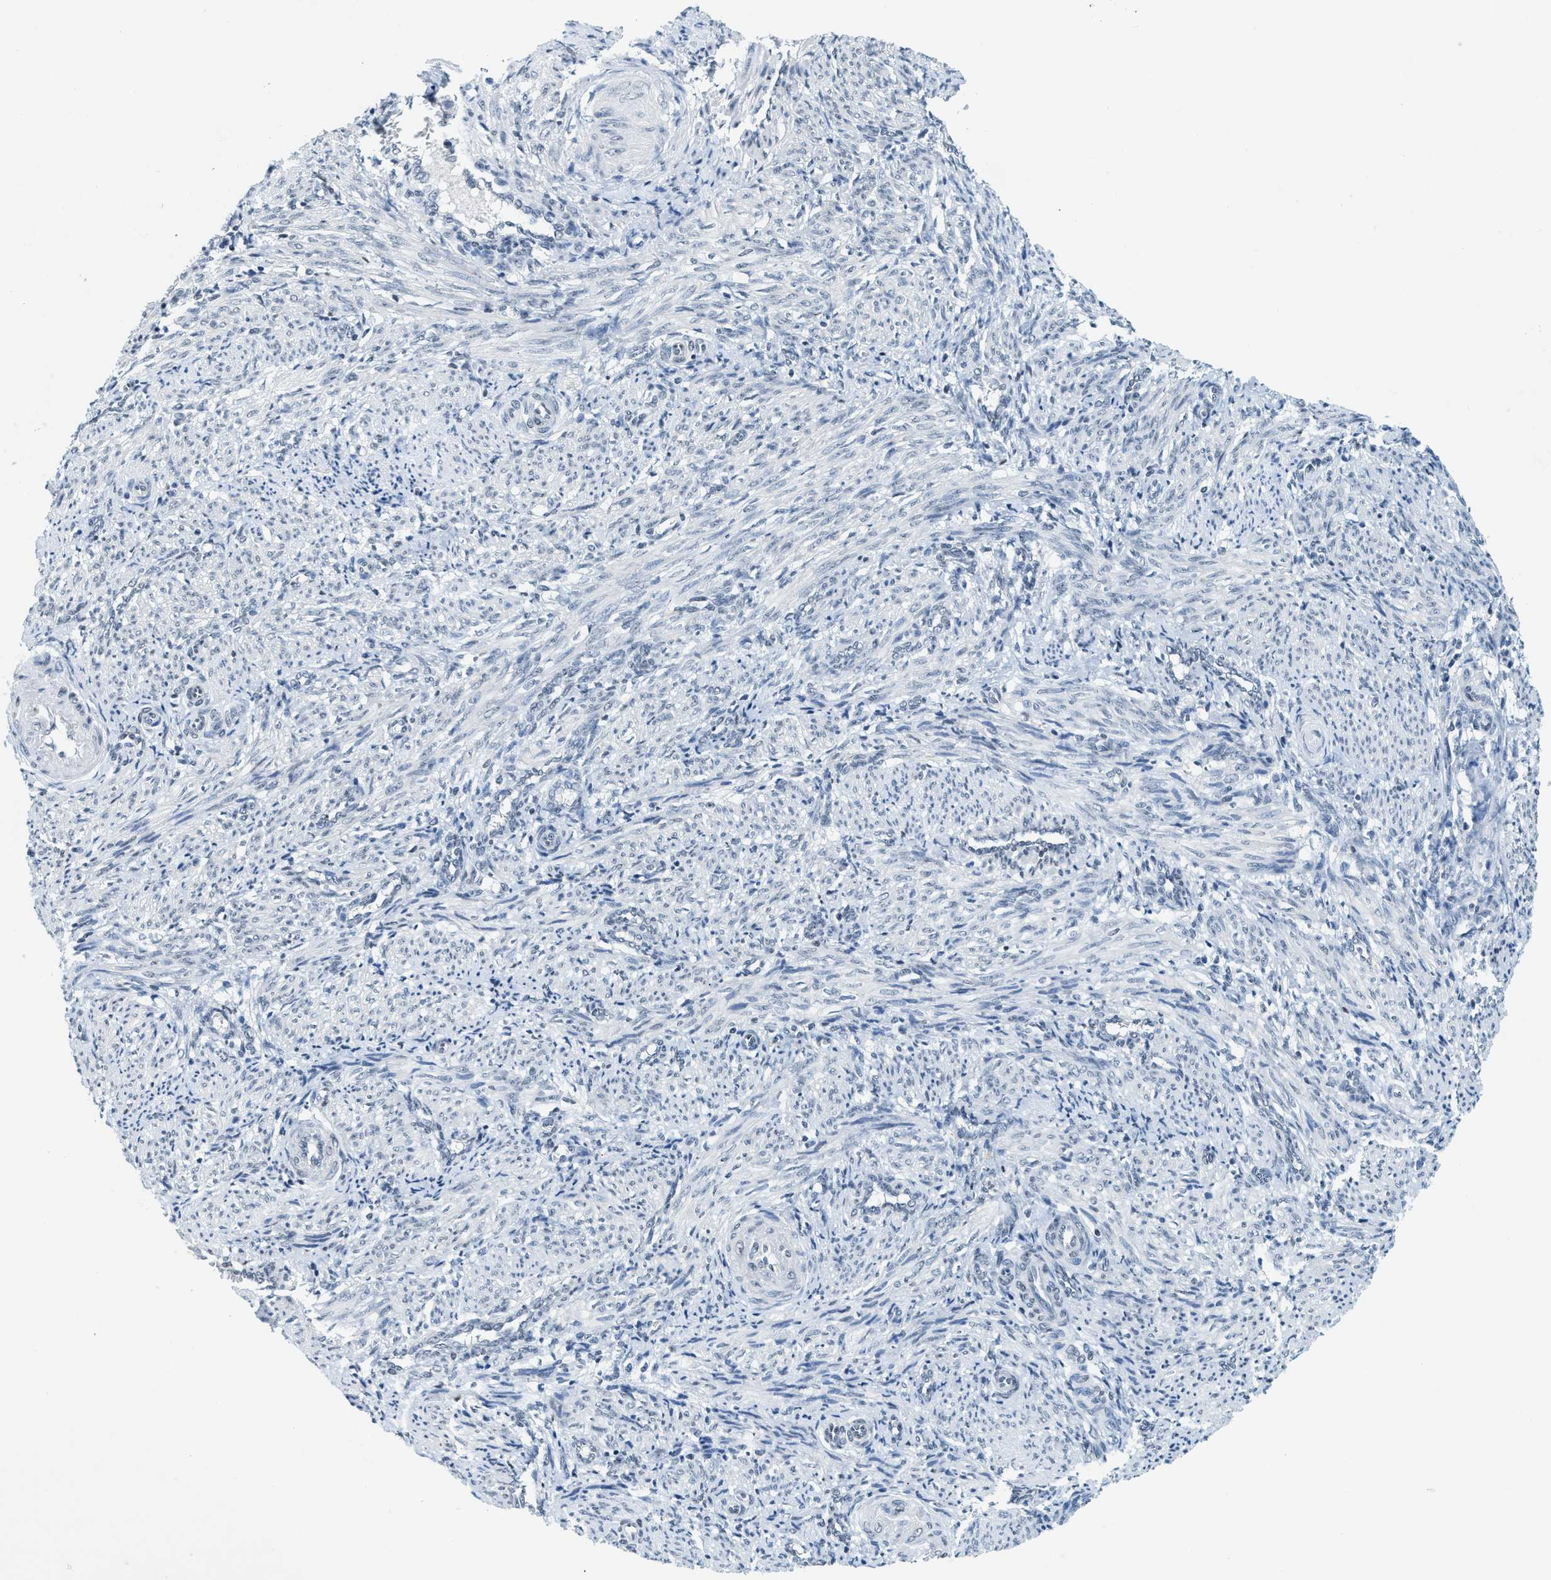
{"staining": {"intensity": "negative", "quantity": "none", "location": "none"}, "tissue": "smooth muscle", "cell_type": "Smooth muscle cells", "image_type": "normal", "snomed": [{"axis": "morphology", "description": "Normal tissue, NOS"}, {"axis": "topography", "description": "Endometrium"}], "caption": "The micrograph displays no staining of smooth muscle cells in unremarkable smooth muscle.", "gene": "UVRAG", "patient": {"sex": "female", "age": 33}}